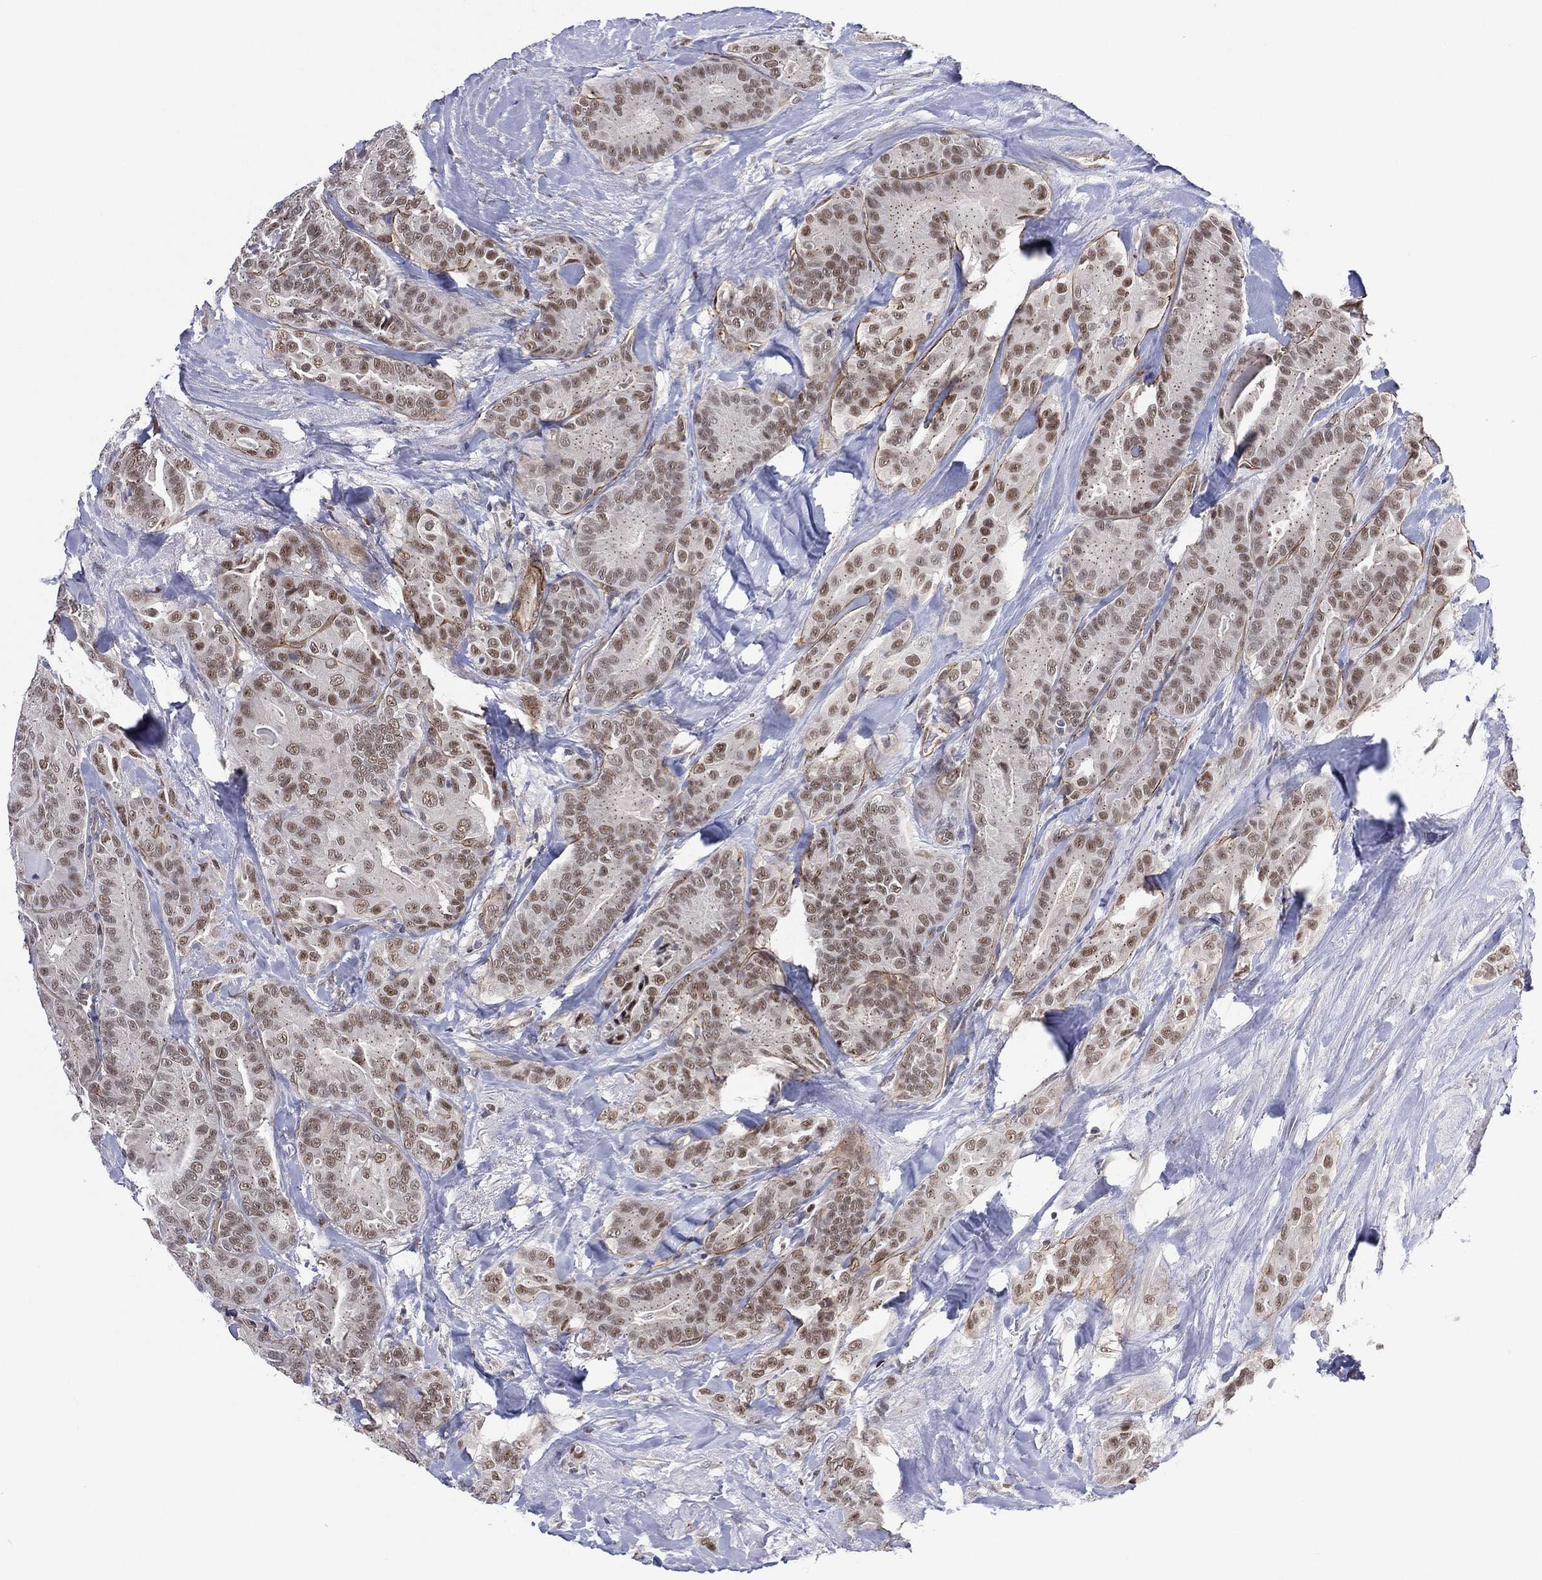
{"staining": {"intensity": "moderate", "quantity": "25%-75%", "location": "nuclear"}, "tissue": "thyroid cancer", "cell_type": "Tumor cells", "image_type": "cancer", "snomed": [{"axis": "morphology", "description": "Papillary adenocarcinoma, NOS"}, {"axis": "topography", "description": "Thyroid gland"}], "caption": "The micrograph exhibits staining of thyroid cancer (papillary adenocarcinoma), revealing moderate nuclear protein positivity (brown color) within tumor cells.", "gene": "GSE1", "patient": {"sex": "male", "age": 61}}